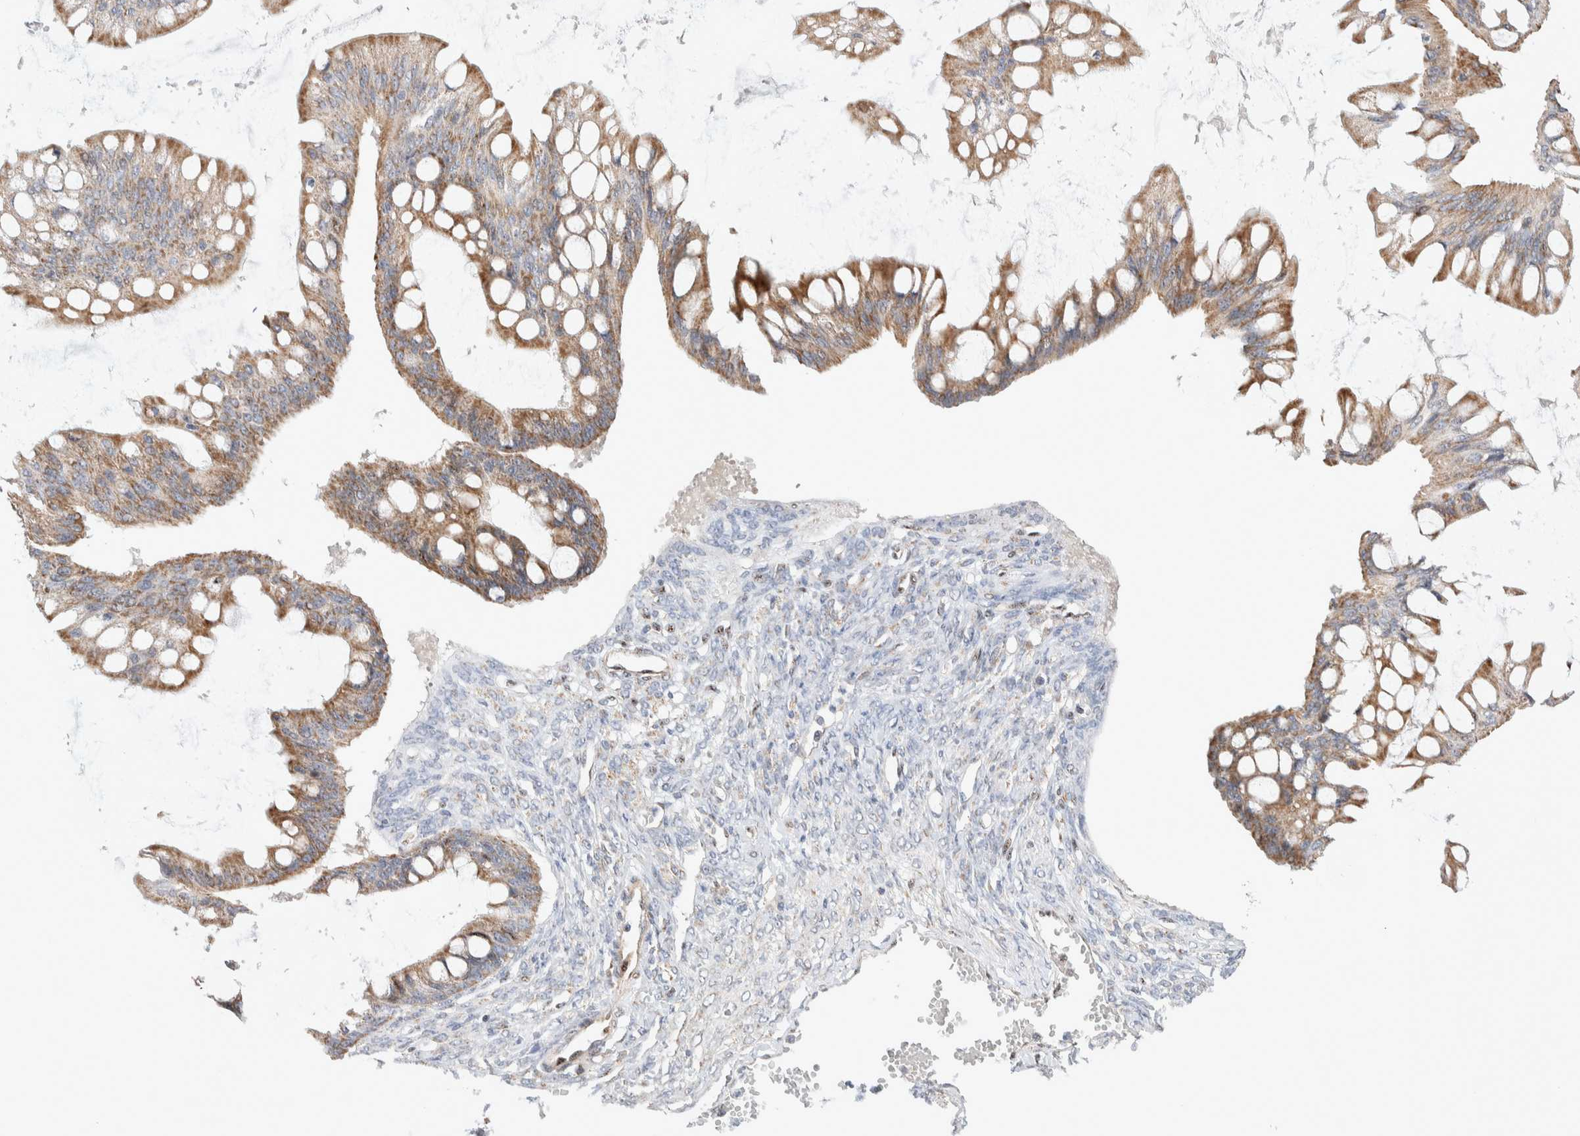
{"staining": {"intensity": "moderate", "quantity": ">75%", "location": "cytoplasmic/membranous"}, "tissue": "ovarian cancer", "cell_type": "Tumor cells", "image_type": "cancer", "snomed": [{"axis": "morphology", "description": "Cystadenocarcinoma, mucinous, NOS"}, {"axis": "topography", "description": "Ovary"}], "caption": "Ovarian cancer (mucinous cystadenocarcinoma) stained for a protein (brown) demonstrates moderate cytoplasmic/membranous positive positivity in about >75% of tumor cells.", "gene": "ZNF695", "patient": {"sex": "female", "age": 73}}